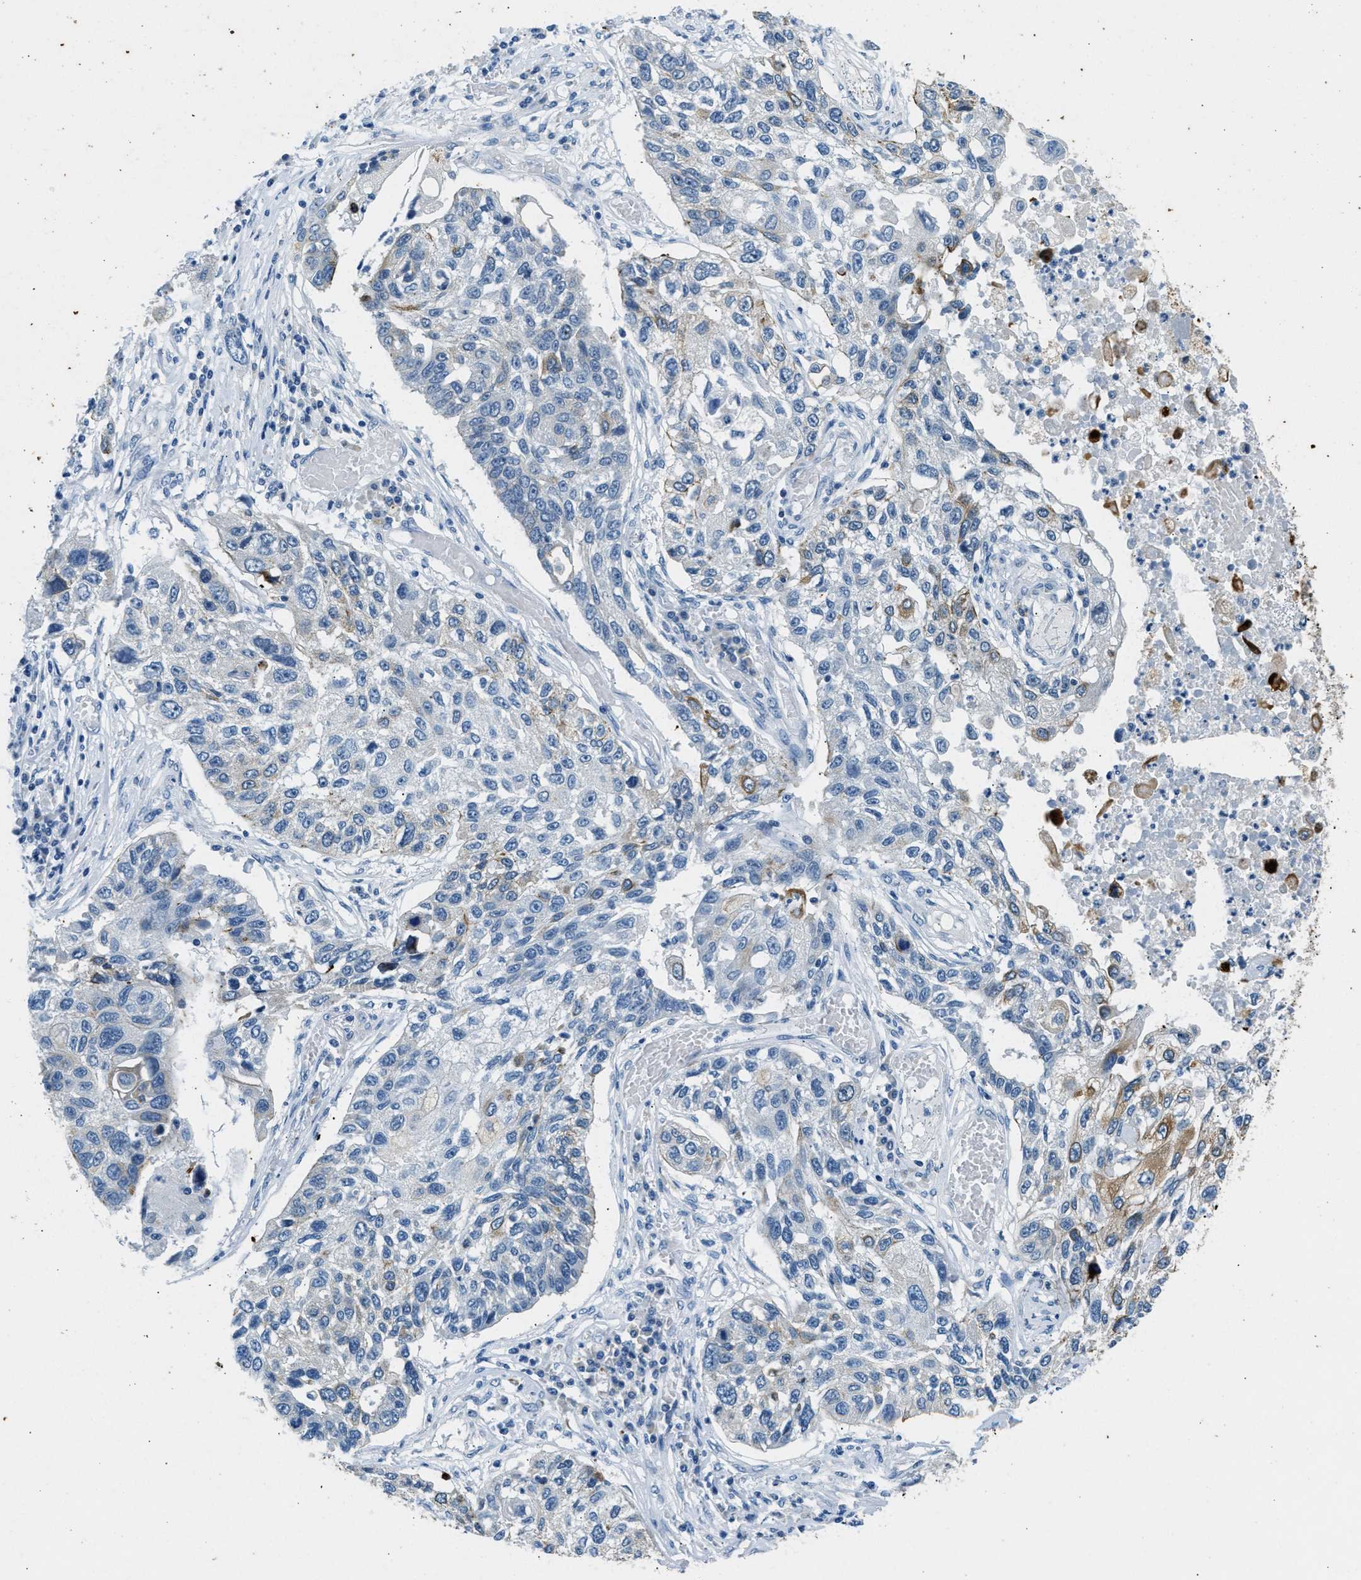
{"staining": {"intensity": "moderate", "quantity": "<25%", "location": "cytoplasmic/membranous"}, "tissue": "lung cancer", "cell_type": "Tumor cells", "image_type": "cancer", "snomed": [{"axis": "morphology", "description": "Squamous cell carcinoma, NOS"}, {"axis": "topography", "description": "Lung"}], "caption": "This histopathology image shows lung cancer stained with immunohistochemistry (IHC) to label a protein in brown. The cytoplasmic/membranous of tumor cells show moderate positivity for the protein. Nuclei are counter-stained blue.", "gene": "CFAP20", "patient": {"sex": "male", "age": 71}}